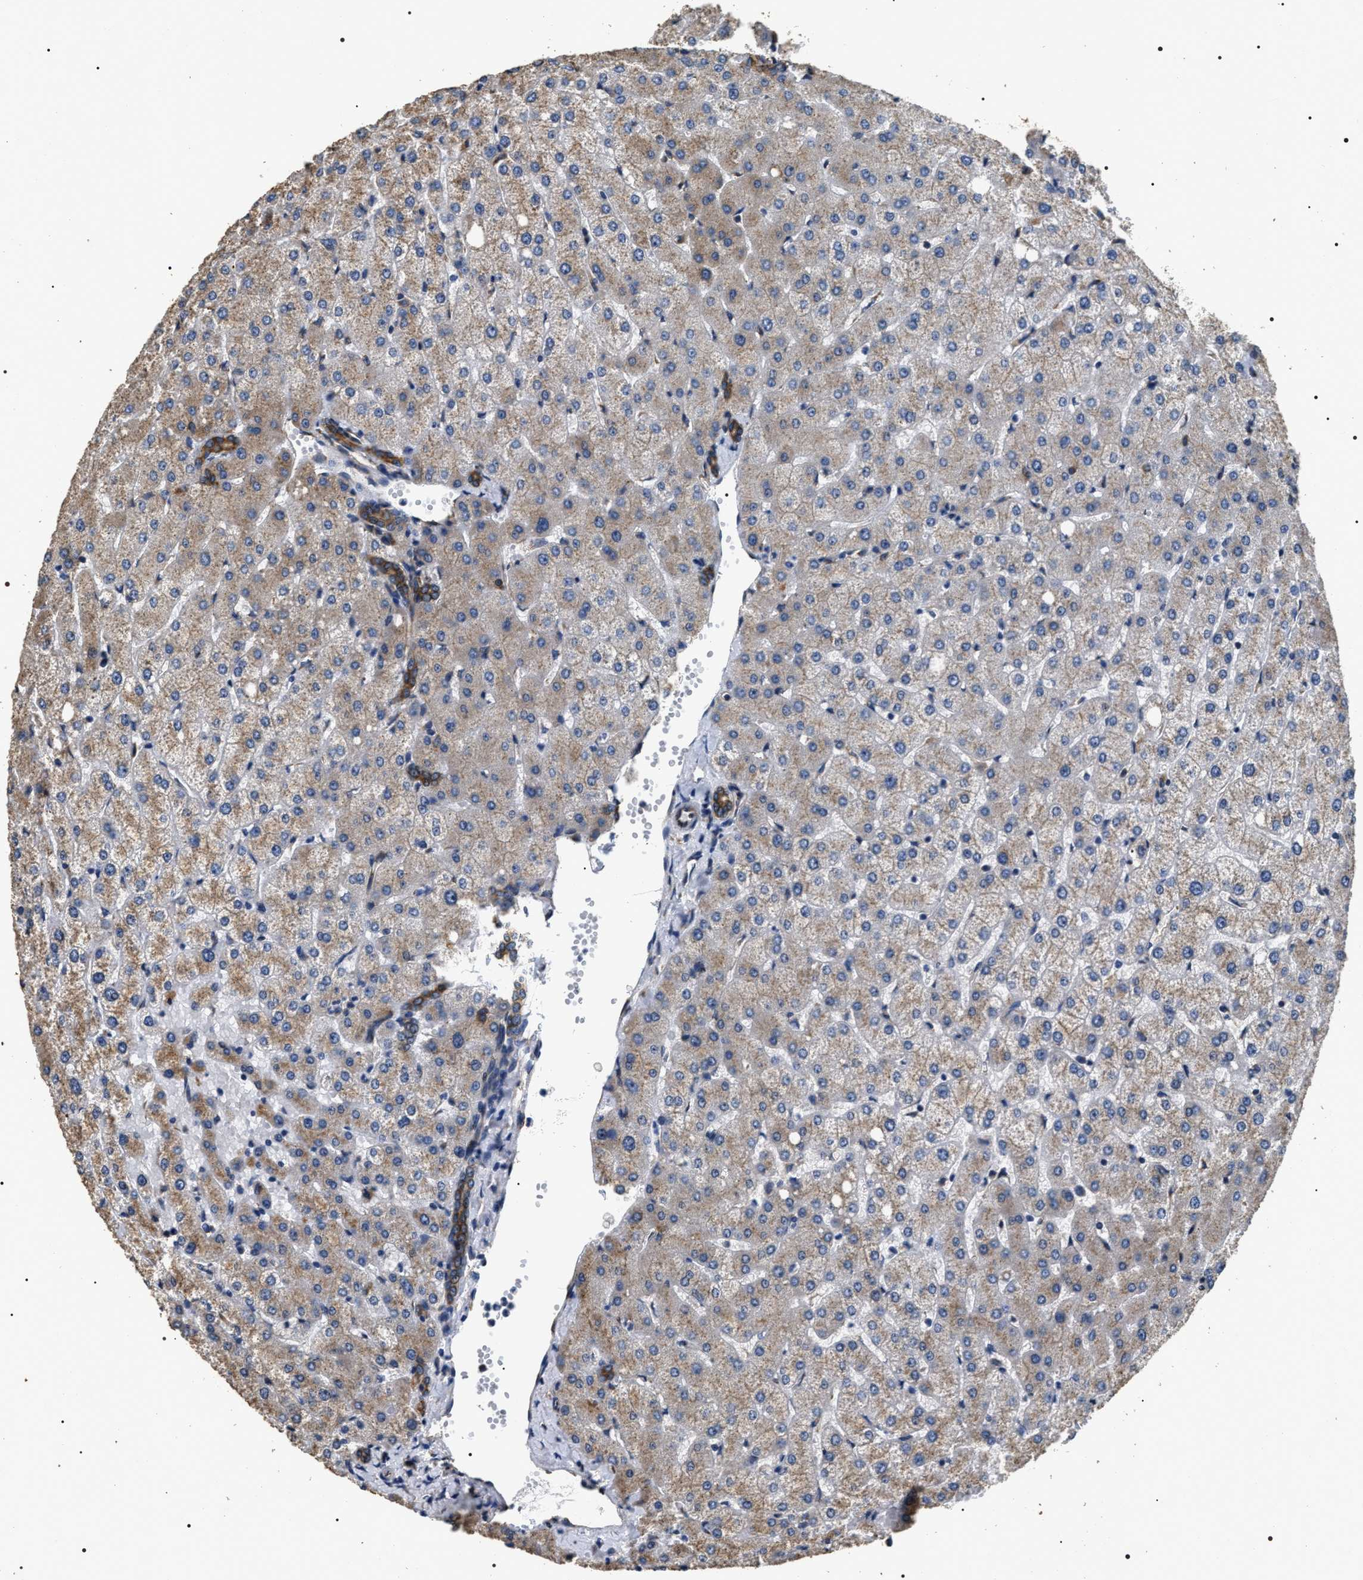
{"staining": {"intensity": "moderate", "quantity": ">75%", "location": "cytoplasmic/membranous"}, "tissue": "liver", "cell_type": "Cholangiocytes", "image_type": "normal", "snomed": [{"axis": "morphology", "description": "Normal tissue, NOS"}, {"axis": "topography", "description": "Liver"}], "caption": "High-magnification brightfield microscopy of unremarkable liver stained with DAB (brown) and counterstained with hematoxylin (blue). cholangiocytes exhibit moderate cytoplasmic/membranous staining is identified in about>75% of cells.", "gene": "KTN1", "patient": {"sex": "female", "age": 54}}